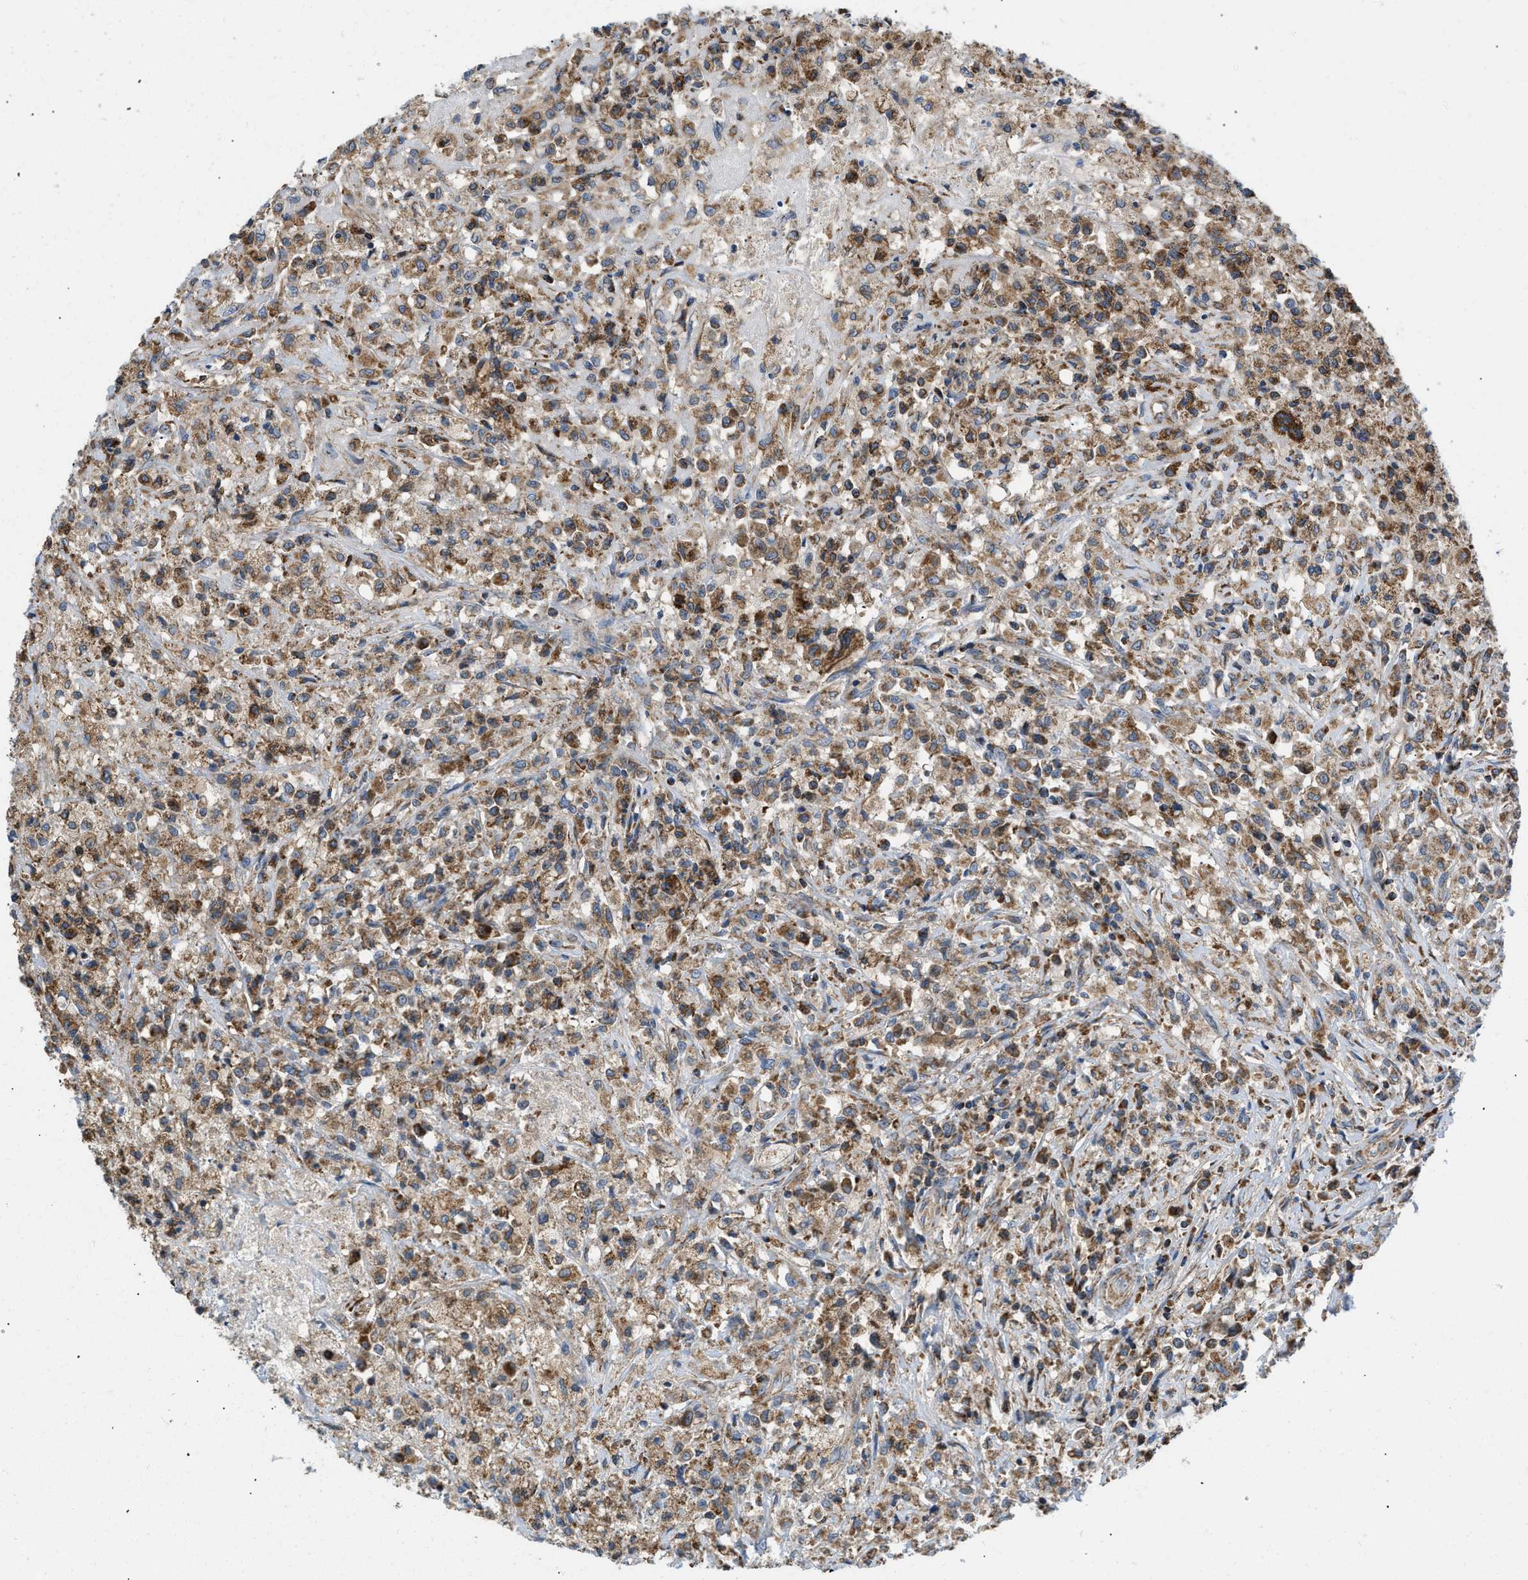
{"staining": {"intensity": "moderate", "quantity": ">75%", "location": "cytoplasmic/membranous"}, "tissue": "testis cancer", "cell_type": "Tumor cells", "image_type": "cancer", "snomed": [{"axis": "morphology", "description": "Carcinoma, Embryonal, NOS"}, {"axis": "topography", "description": "Testis"}], "caption": "Immunohistochemical staining of embryonal carcinoma (testis) demonstrates medium levels of moderate cytoplasmic/membranous staining in approximately >75% of tumor cells.", "gene": "OPTN", "patient": {"sex": "male", "age": 2}}